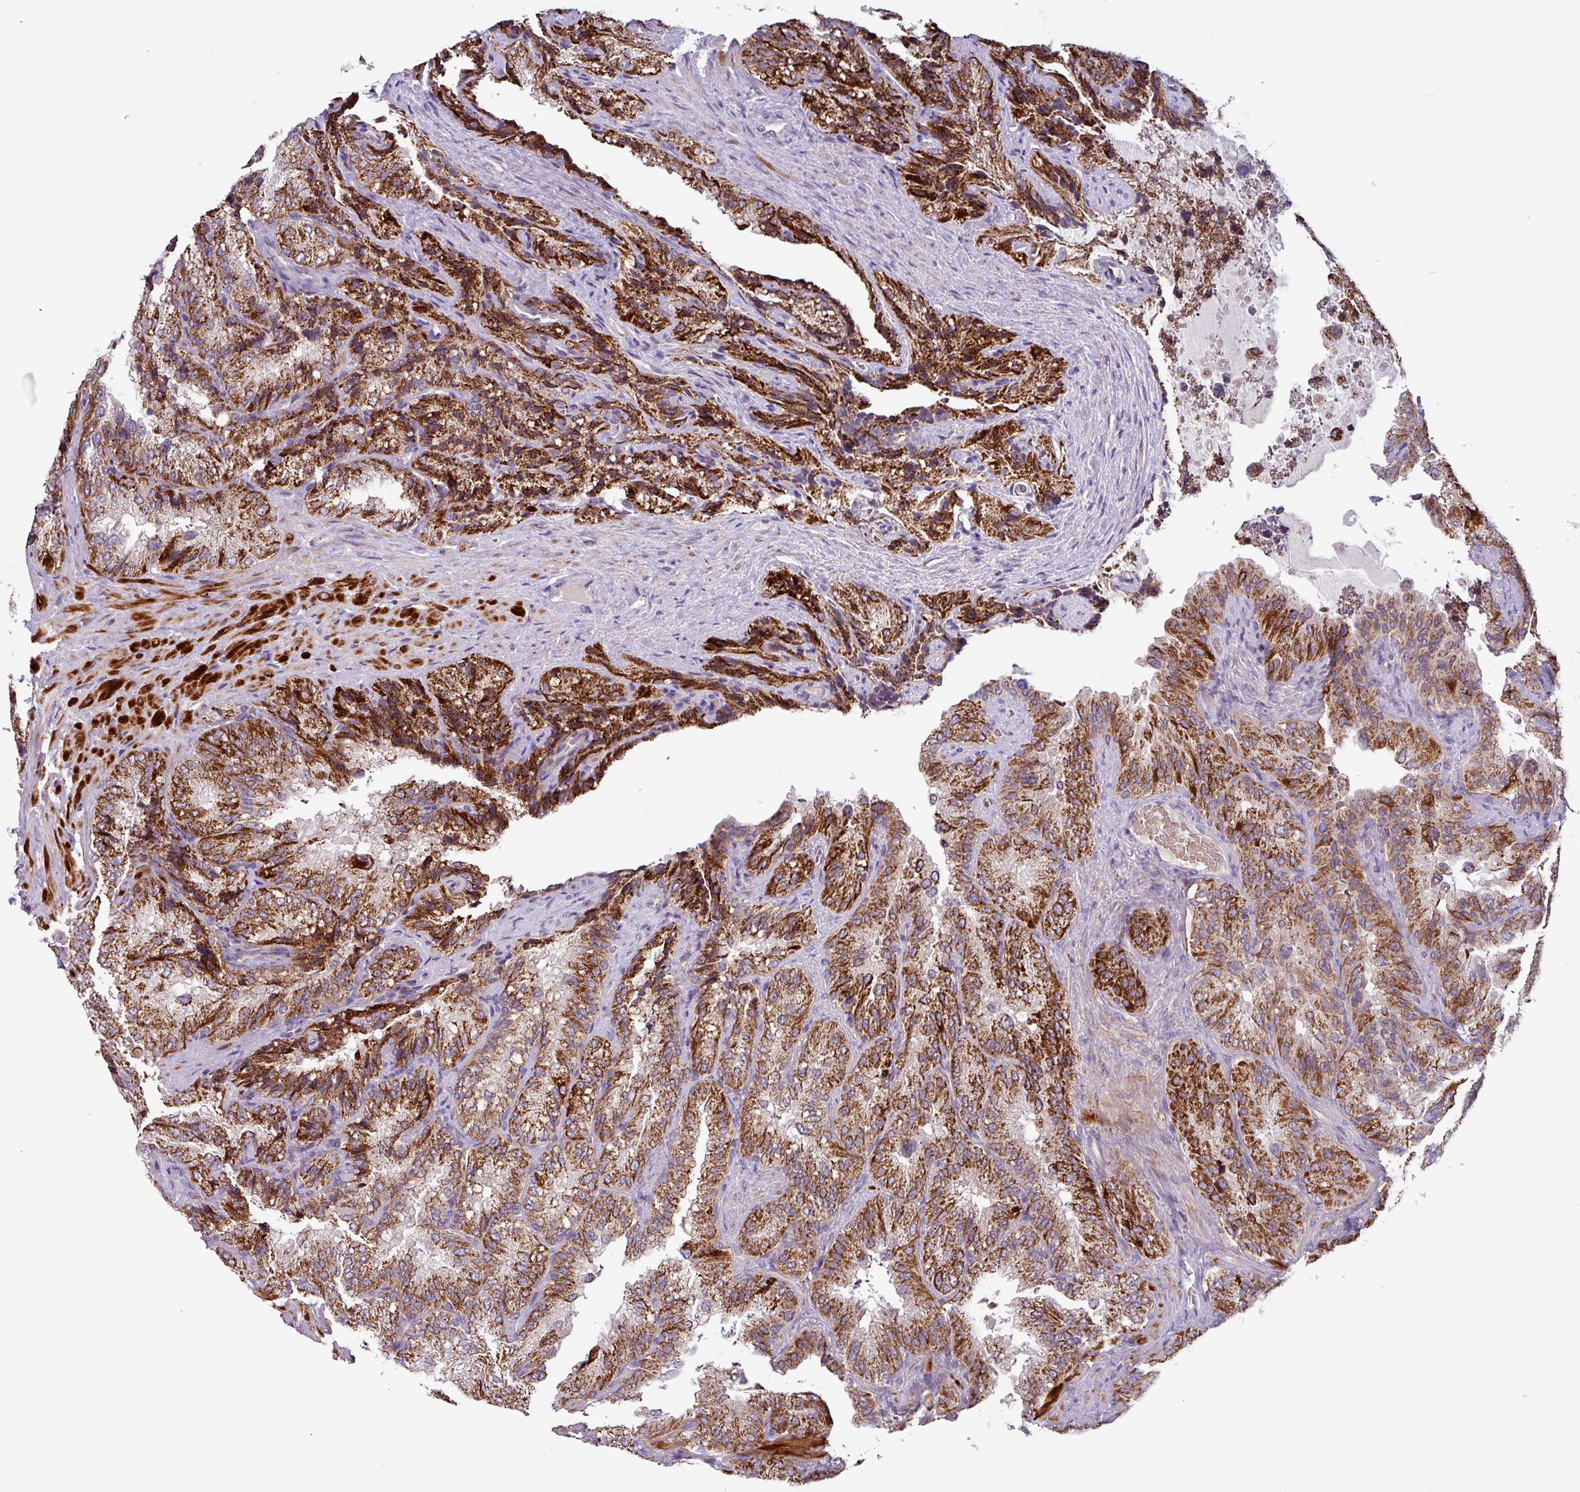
{"staining": {"intensity": "strong", "quantity": ">75%", "location": "cytoplasmic/membranous"}, "tissue": "seminal vesicle", "cell_type": "Glandular cells", "image_type": "normal", "snomed": [{"axis": "morphology", "description": "Normal tissue, NOS"}, {"axis": "topography", "description": "Seminal veicle"}], "caption": "Protein expression analysis of unremarkable seminal vesicle demonstrates strong cytoplasmic/membranous positivity in about >75% of glandular cells. (DAB IHC with brightfield microscopy, high magnification).", "gene": "AKIRIN1", "patient": {"sex": "male", "age": 58}}